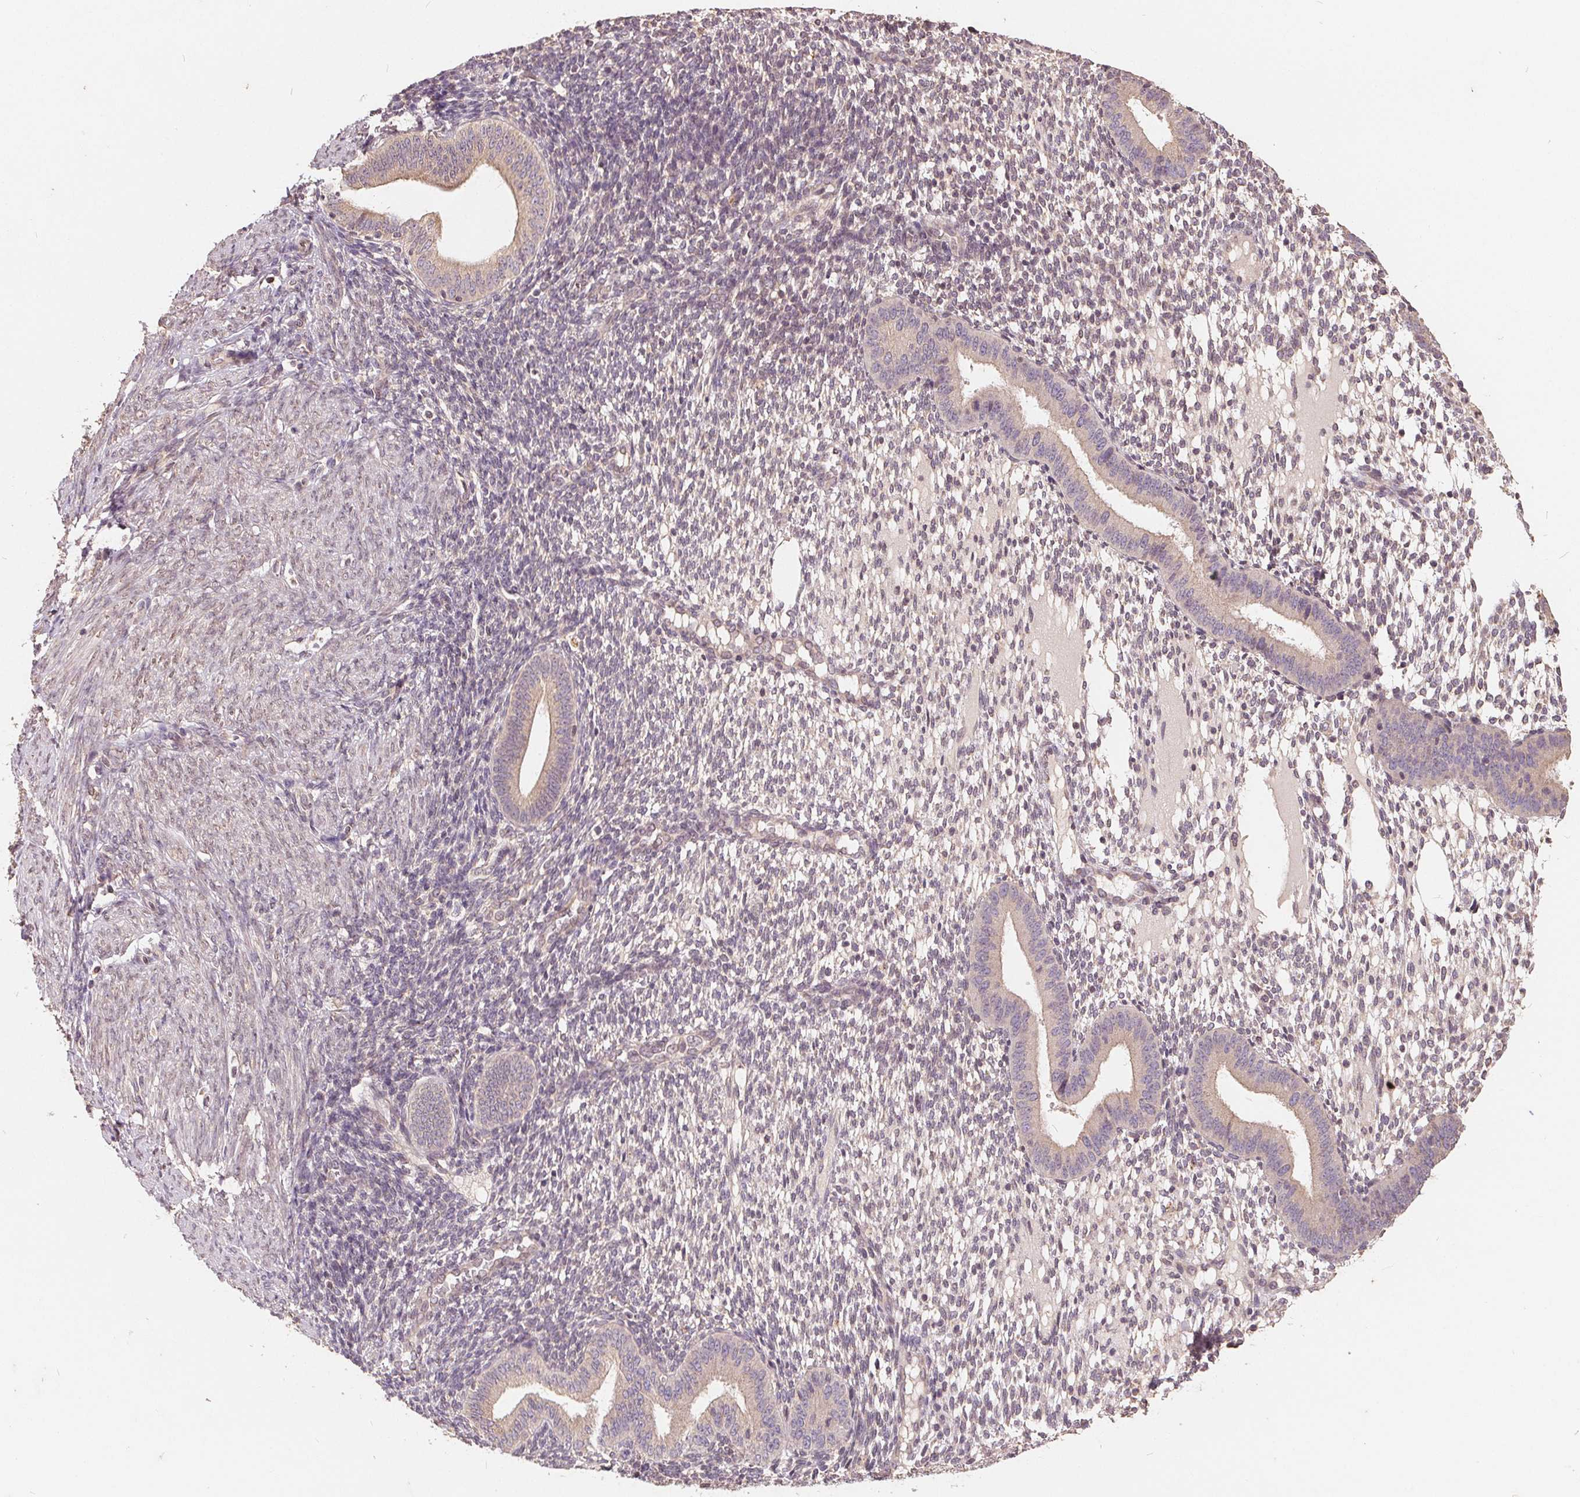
{"staining": {"intensity": "weak", "quantity": "<25%", "location": "cytoplasmic/membranous"}, "tissue": "endometrium", "cell_type": "Cells in endometrial stroma", "image_type": "normal", "snomed": [{"axis": "morphology", "description": "Normal tissue, NOS"}, {"axis": "topography", "description": "Endometrium"}], "caption": "Human endometrium stained for a protein using IHC reveals no staining in cells in endometrial stroma.", "gene": "CDIPT", "patient": {"sex": "female", "age": 40}}